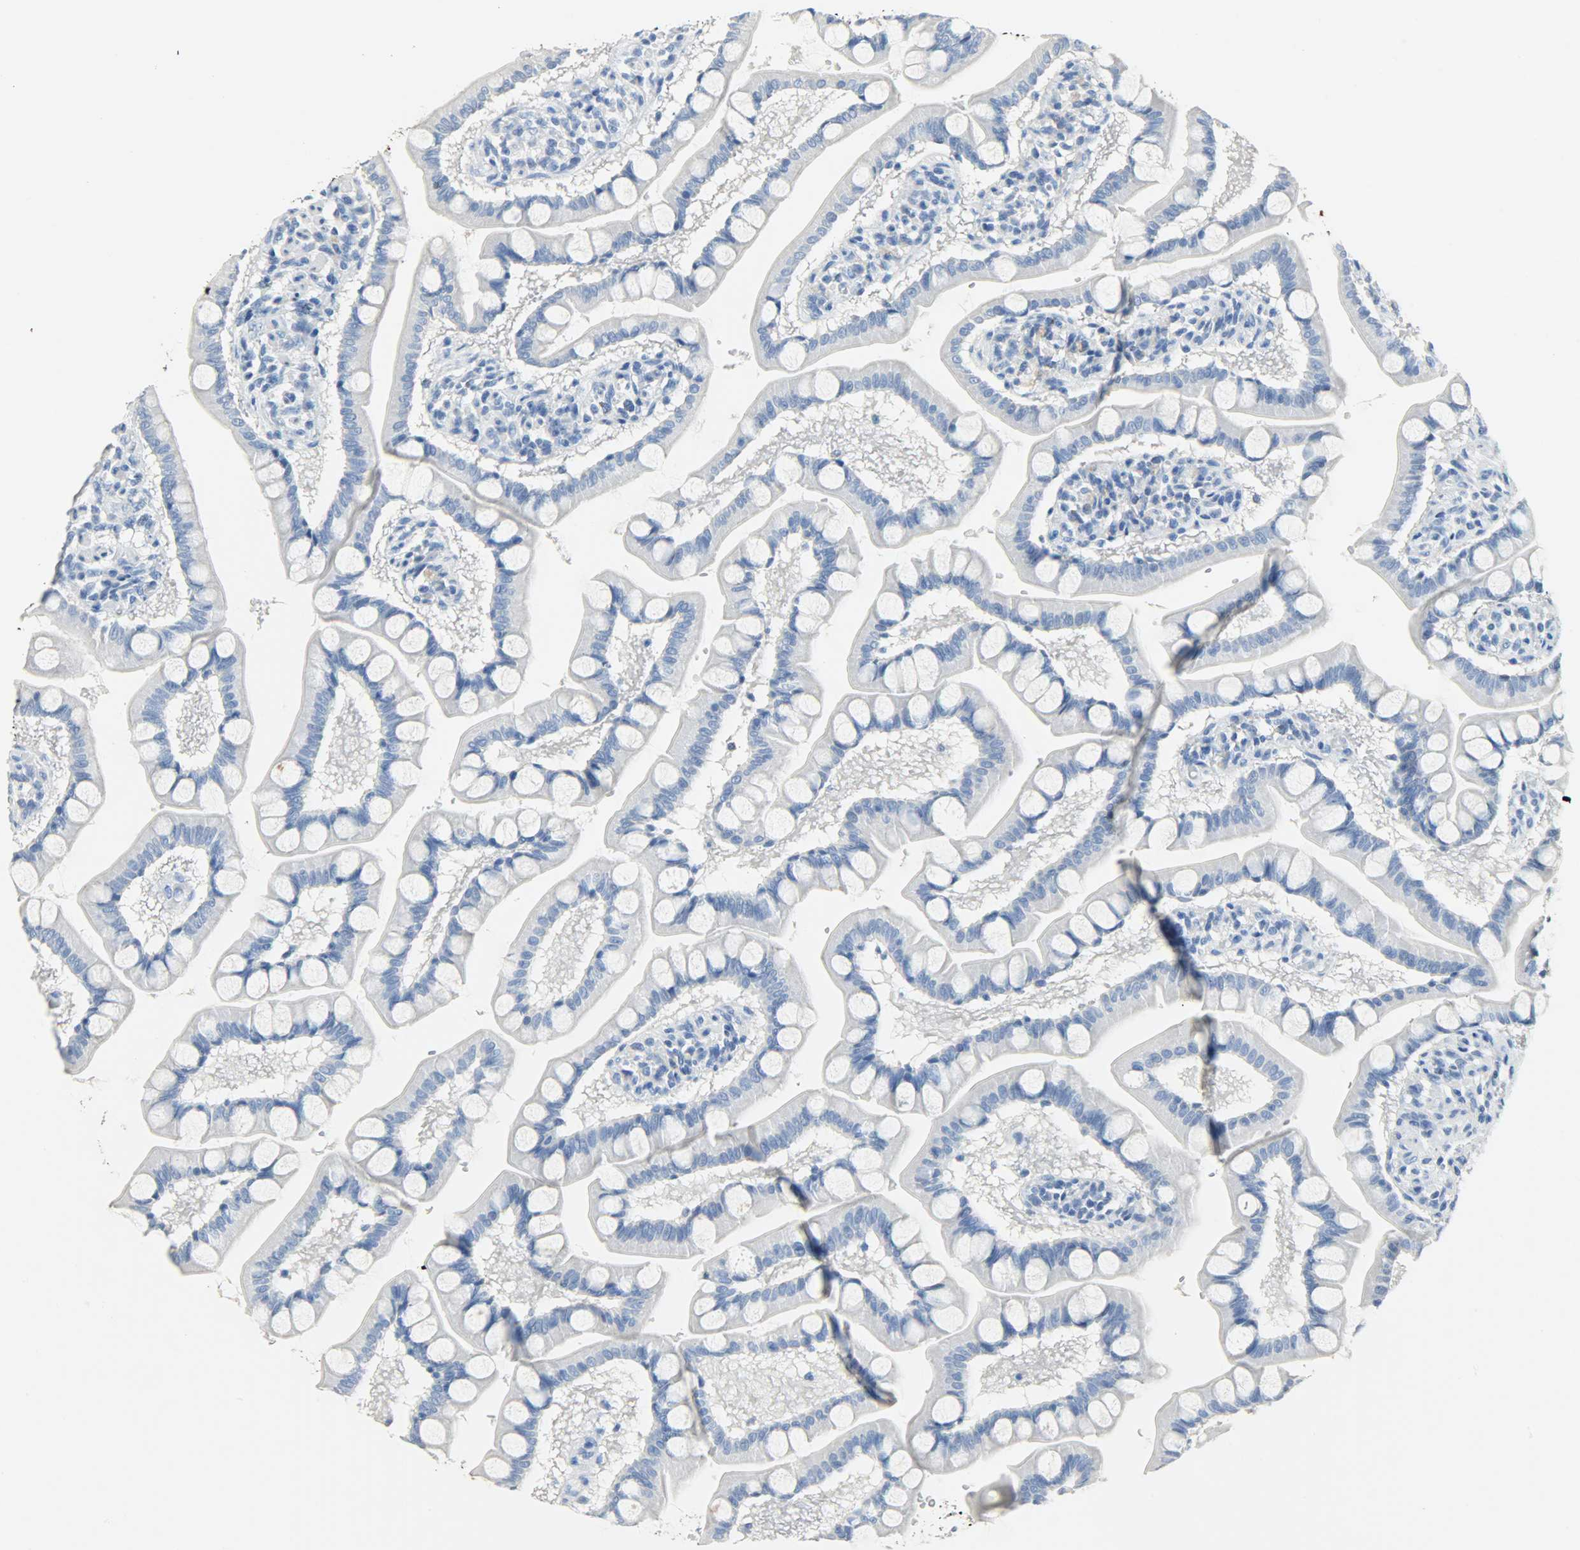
{"staining": {"intensity": "negative", "quantity": "none", "location": "none"}, "tissue": "small intestine", "cell_type": "Glandular cells", "image_type": "normal", "snomed": [{"axis": "morphology", "description": "Normal tissue, NOS"}, {"axis": "topography", "description": "Small intestine"}], "caption": "Glandular cells show no significant protein positivity in normal small intestine. (Brightfield microscopy of DAB immunohistochemistry (IHC) at high magnification).", "gene": "CRP", "patient": {"sex": "male", "age": 41}}